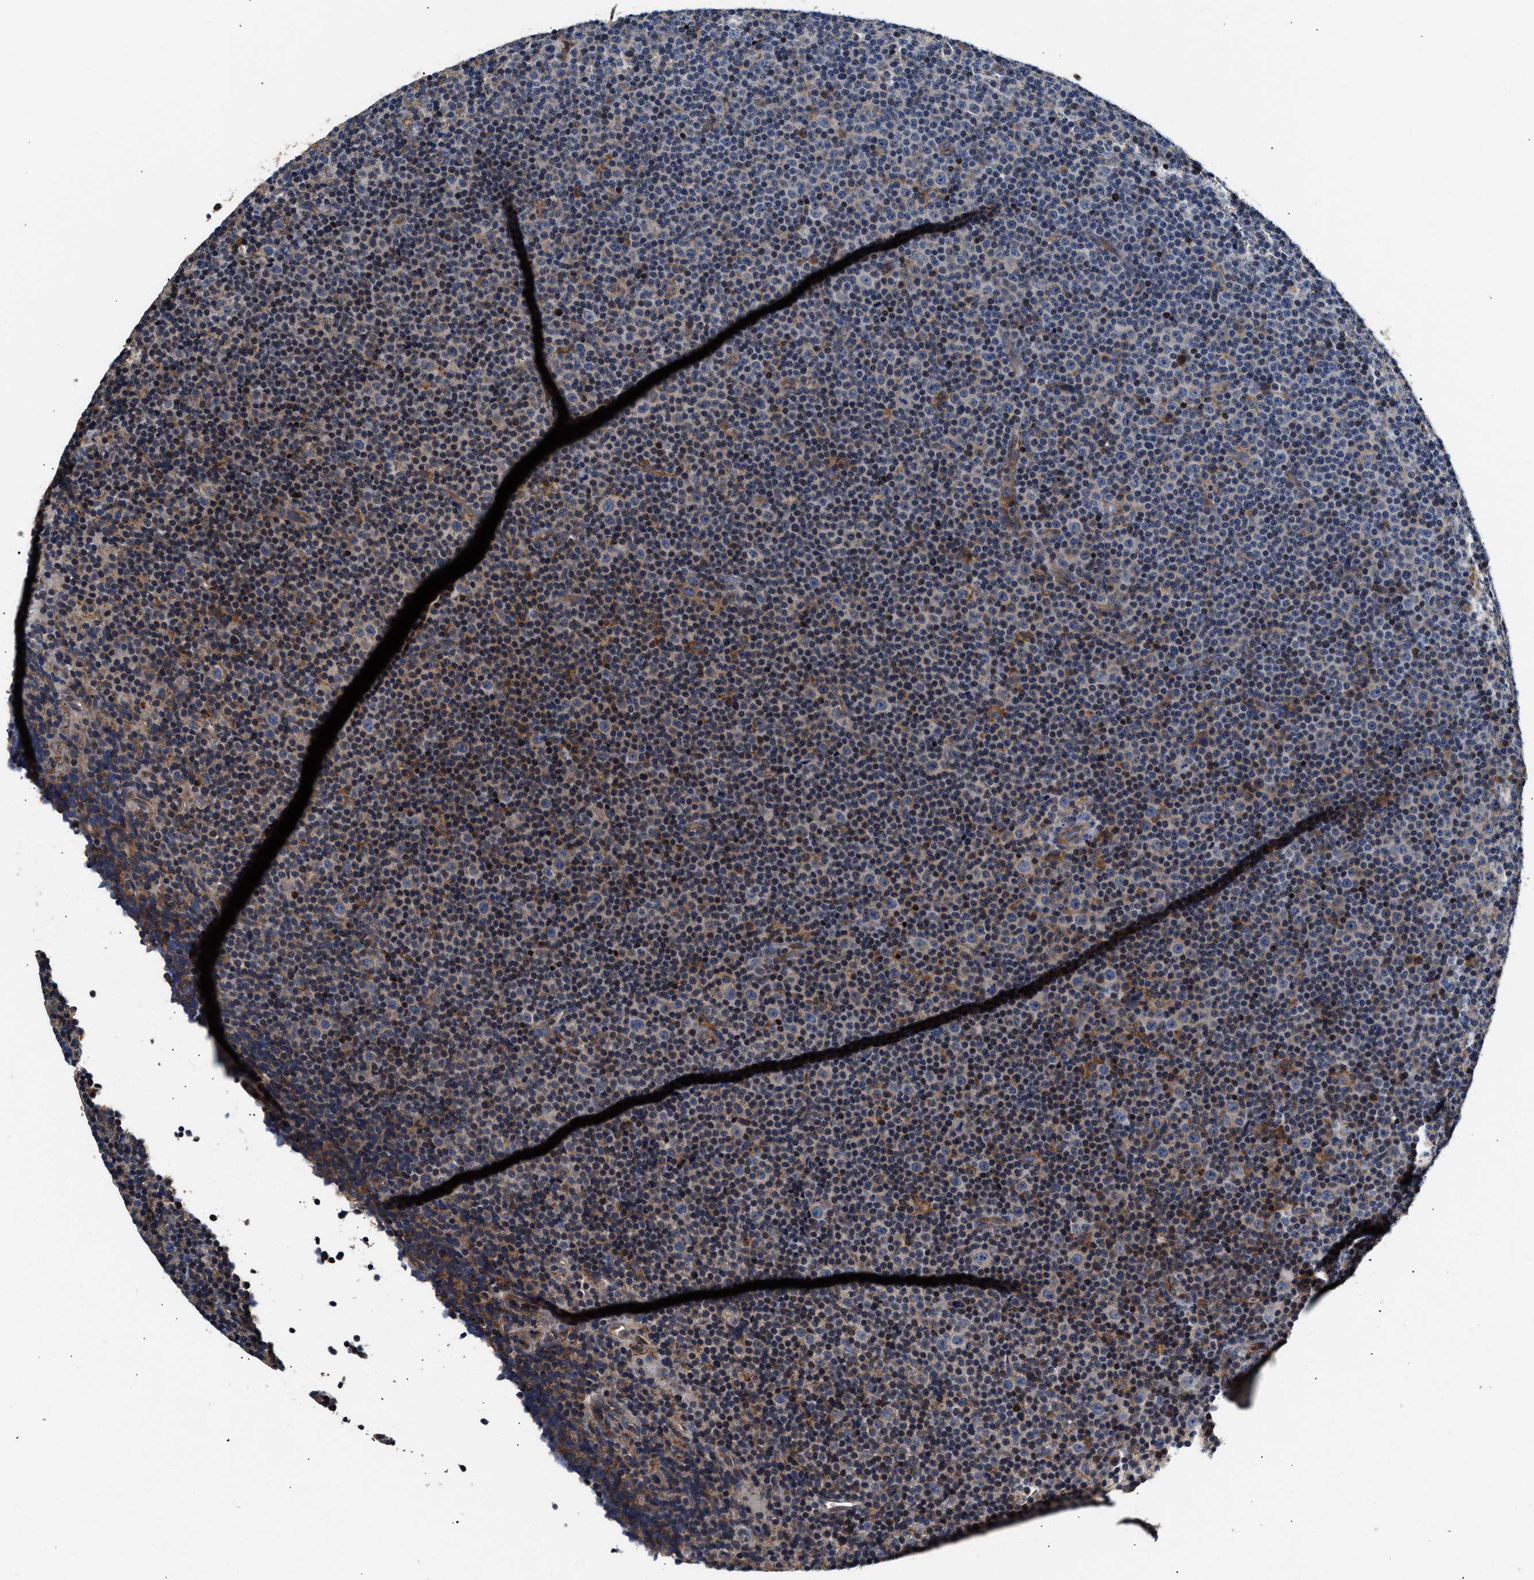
{"staining": {"intensity": "moderate", "quantity": "<25%", "location": "cytoplasmic/membranous"}, "tissue": "lymphoma", "cell_type": "Tumor cells", "image_type": "cancer", "snomed": [{"axis": "morphology", "description": "Malignant lymphoma, non-Hodgkin's type, Low grade"}, {"axis": "topography", "description": "Lymph node"}], "caption": "Approximately <25% of tumor cells in lymphoma exhibit moderate cytoplasmic/membranous protein expression as visualized by brown immunohistochemical staining.", "gene": "TEX2", "patient": {"sex": "female", "age": 67}}